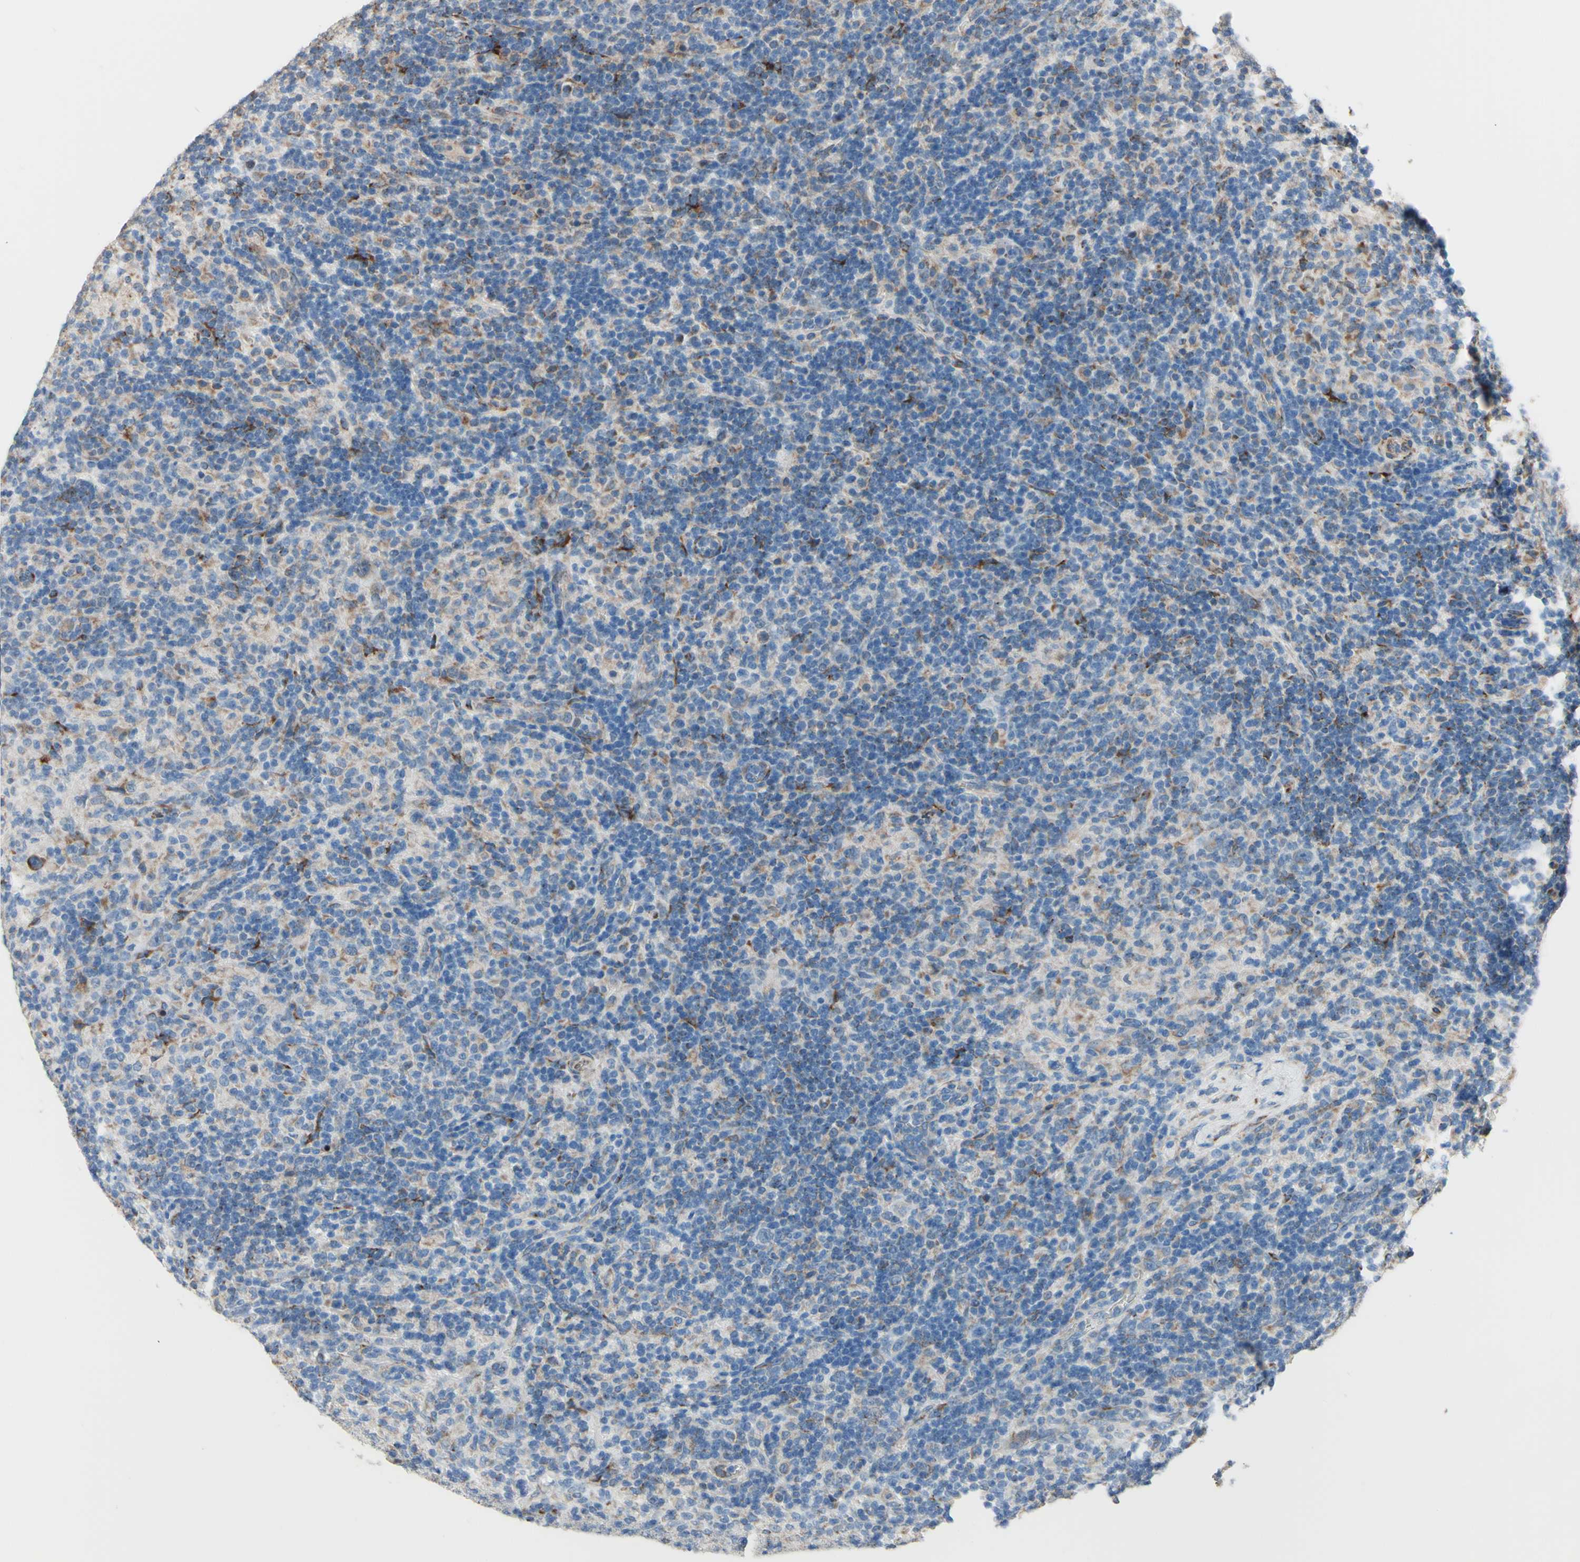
{"staining": {"intensity": "weak", "quantity": "<25%", "location": "cytoplasmic/membranous"}, "tissue": "lymphoma", "cell_type": "Tumor cells", "image_type": "cancer", "snomed": [{"axis": "morphology", "description": "Hodgkin's disease, NOS"}, {"axis": "topography", "description": "Lymph node"}], "caption": "High power microscopy histopathology image of an IHC image of lymphoma, revealing no significant positivity in tumor cells.", "gene": "AGPAT5", "patient": {"sex": "male", "age": 70}}